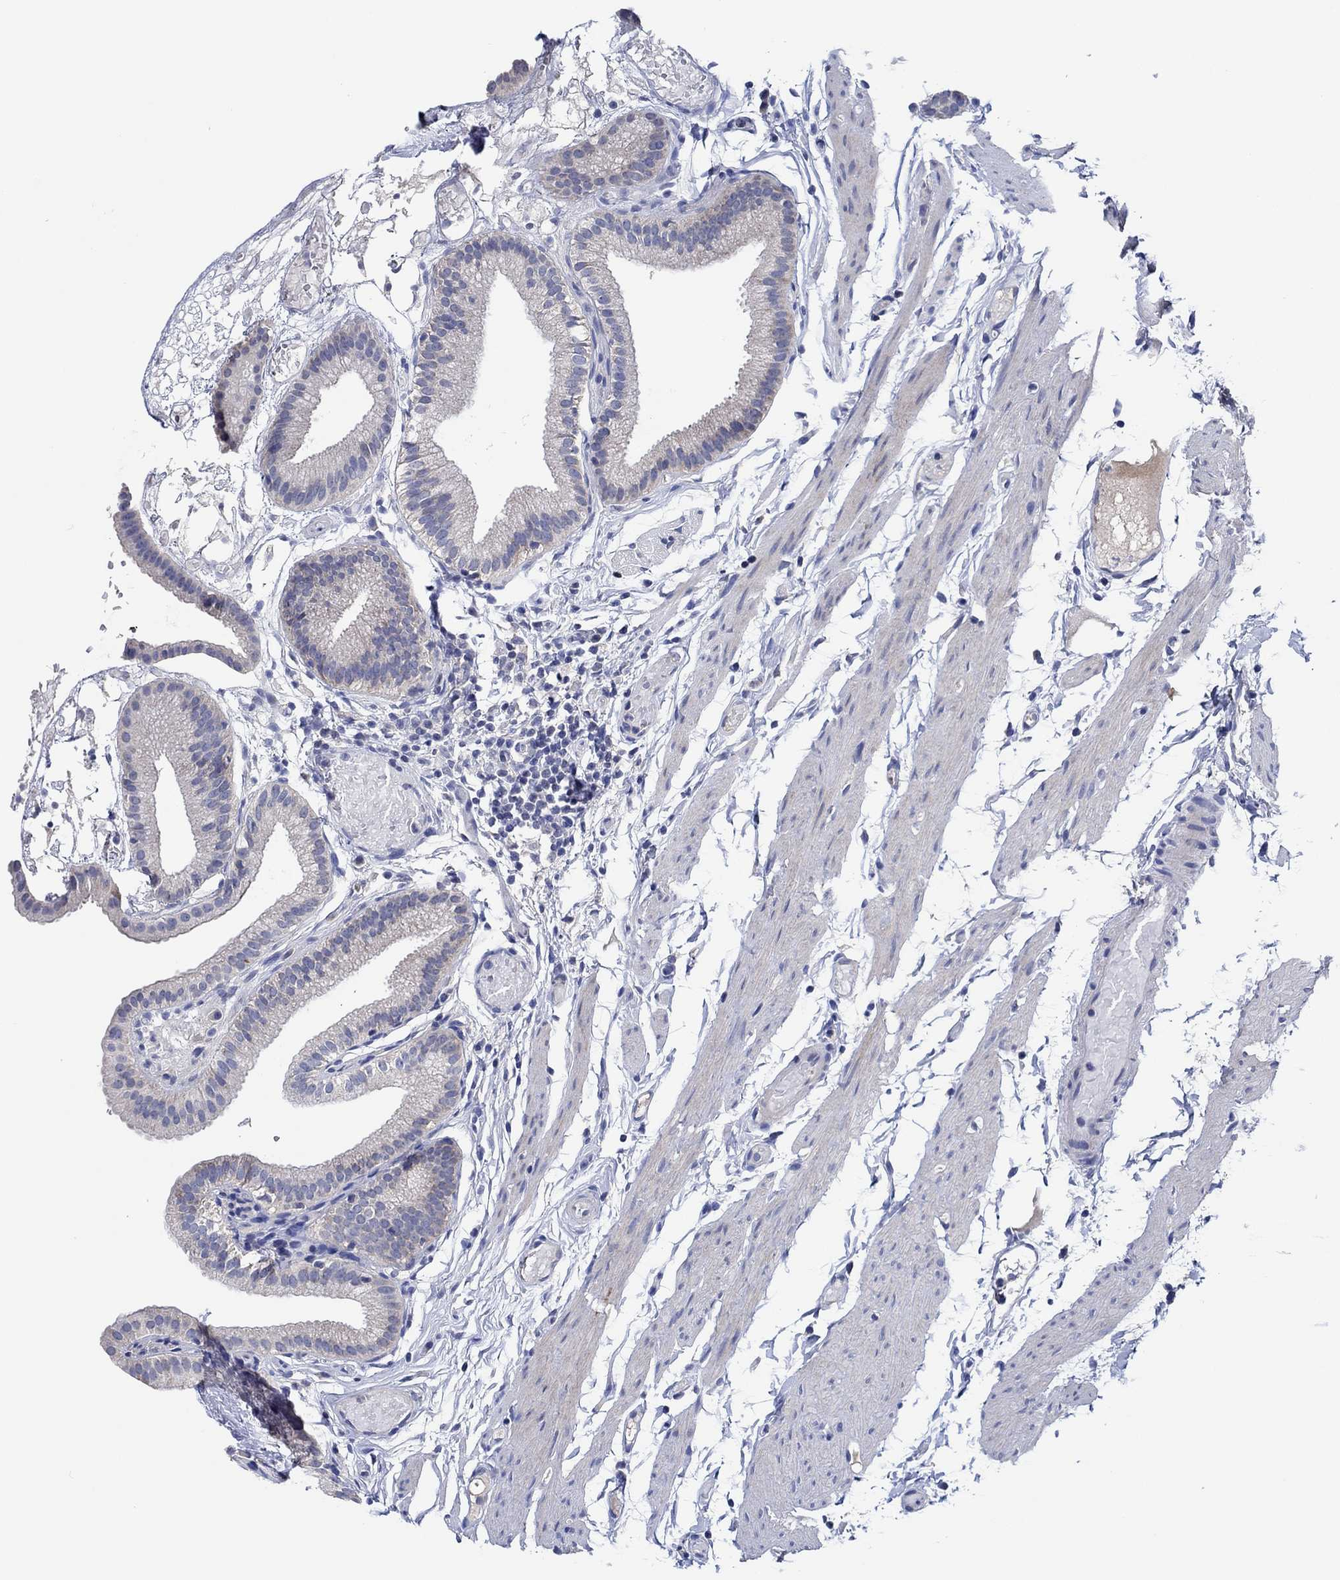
{"staining": {"intensity": "negative", "quantity": "none", "location": "none"}, "tissue": "gallbladder", "cell_type": "Glandular cells", "image_type": "normal", "snomed": [{"axis": "morphology", "description": "Normal tissue, NOS"}, {"axis": "topography", "description": "Gallbladder"}], "caption": "High magnification brightfield microscopy of unremarkable gallbladder stained with DAB (3,3'-diaminobenzidine) (brown) and counterstained with hematoxylin (blue): glandular cells show no significant staining.", "gene": "PRRT3", "patient": {"sex": "female", "age": 45}}